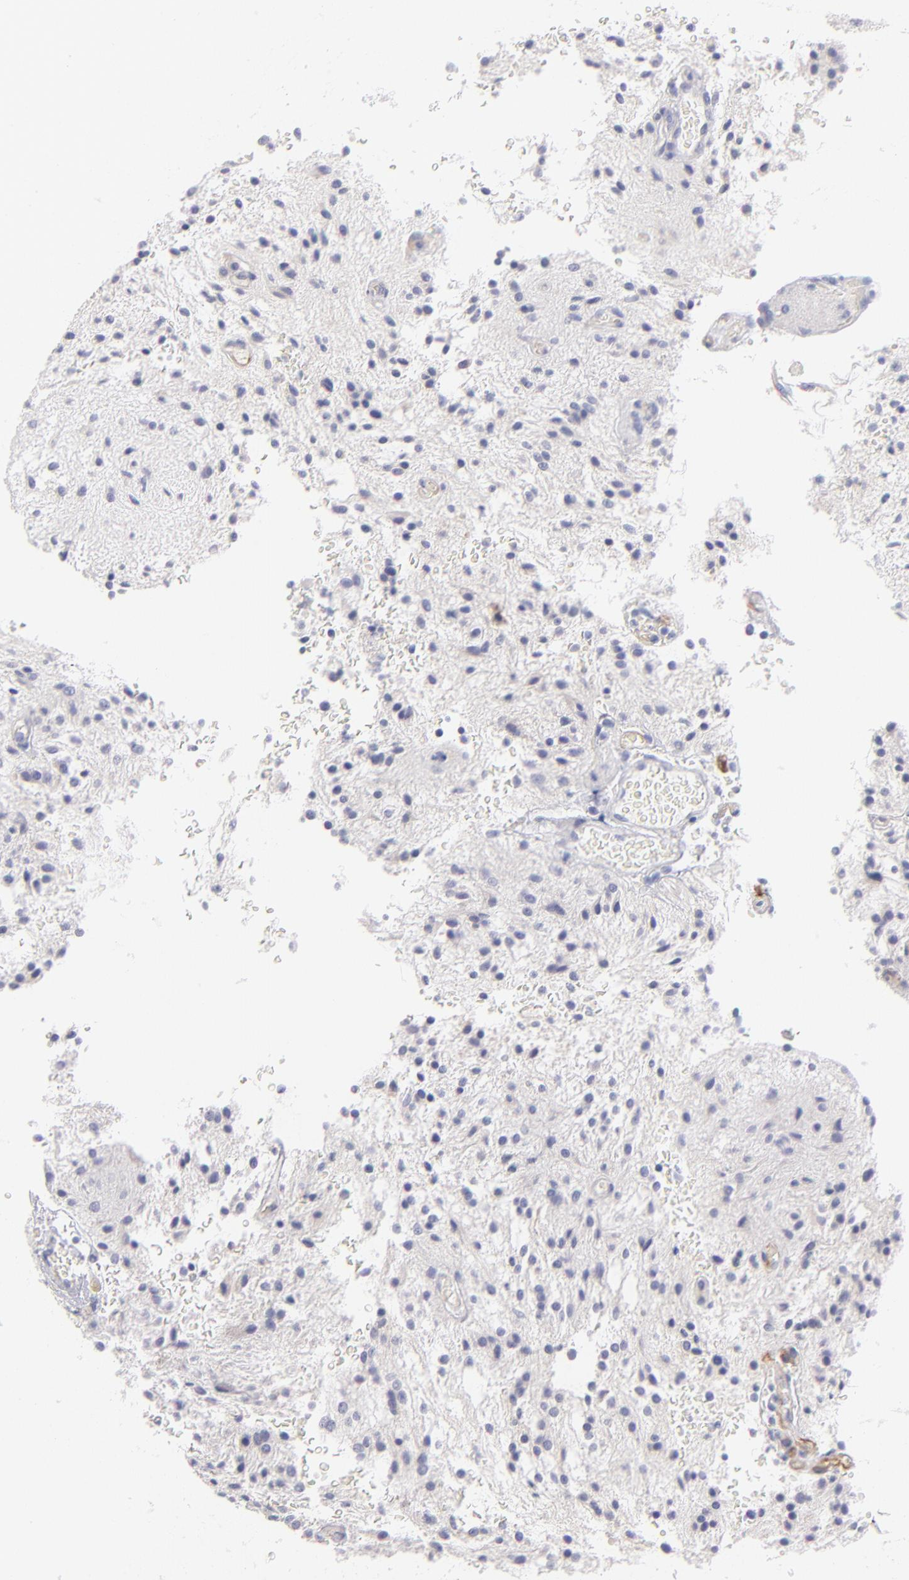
{"staining": {"intensity": "negative", "quantity": "none", "location": "none"}, "tissue": "glioma", "cell_type": "Tumor cells", "image_type": "cancer", "snomed": [{"axis": "morphology", "description": "Glioma, malignant, NOS"}, {"axis": "topography", "description": "Cerebellum"}], "caption": "Immunohistochemistry histopathology image of human malignant glioma stained for a protein (brown), which shows no positivity in tumor cells.", "gene": "PLVAP", "patient": {"sex": "female", "age": 10}}